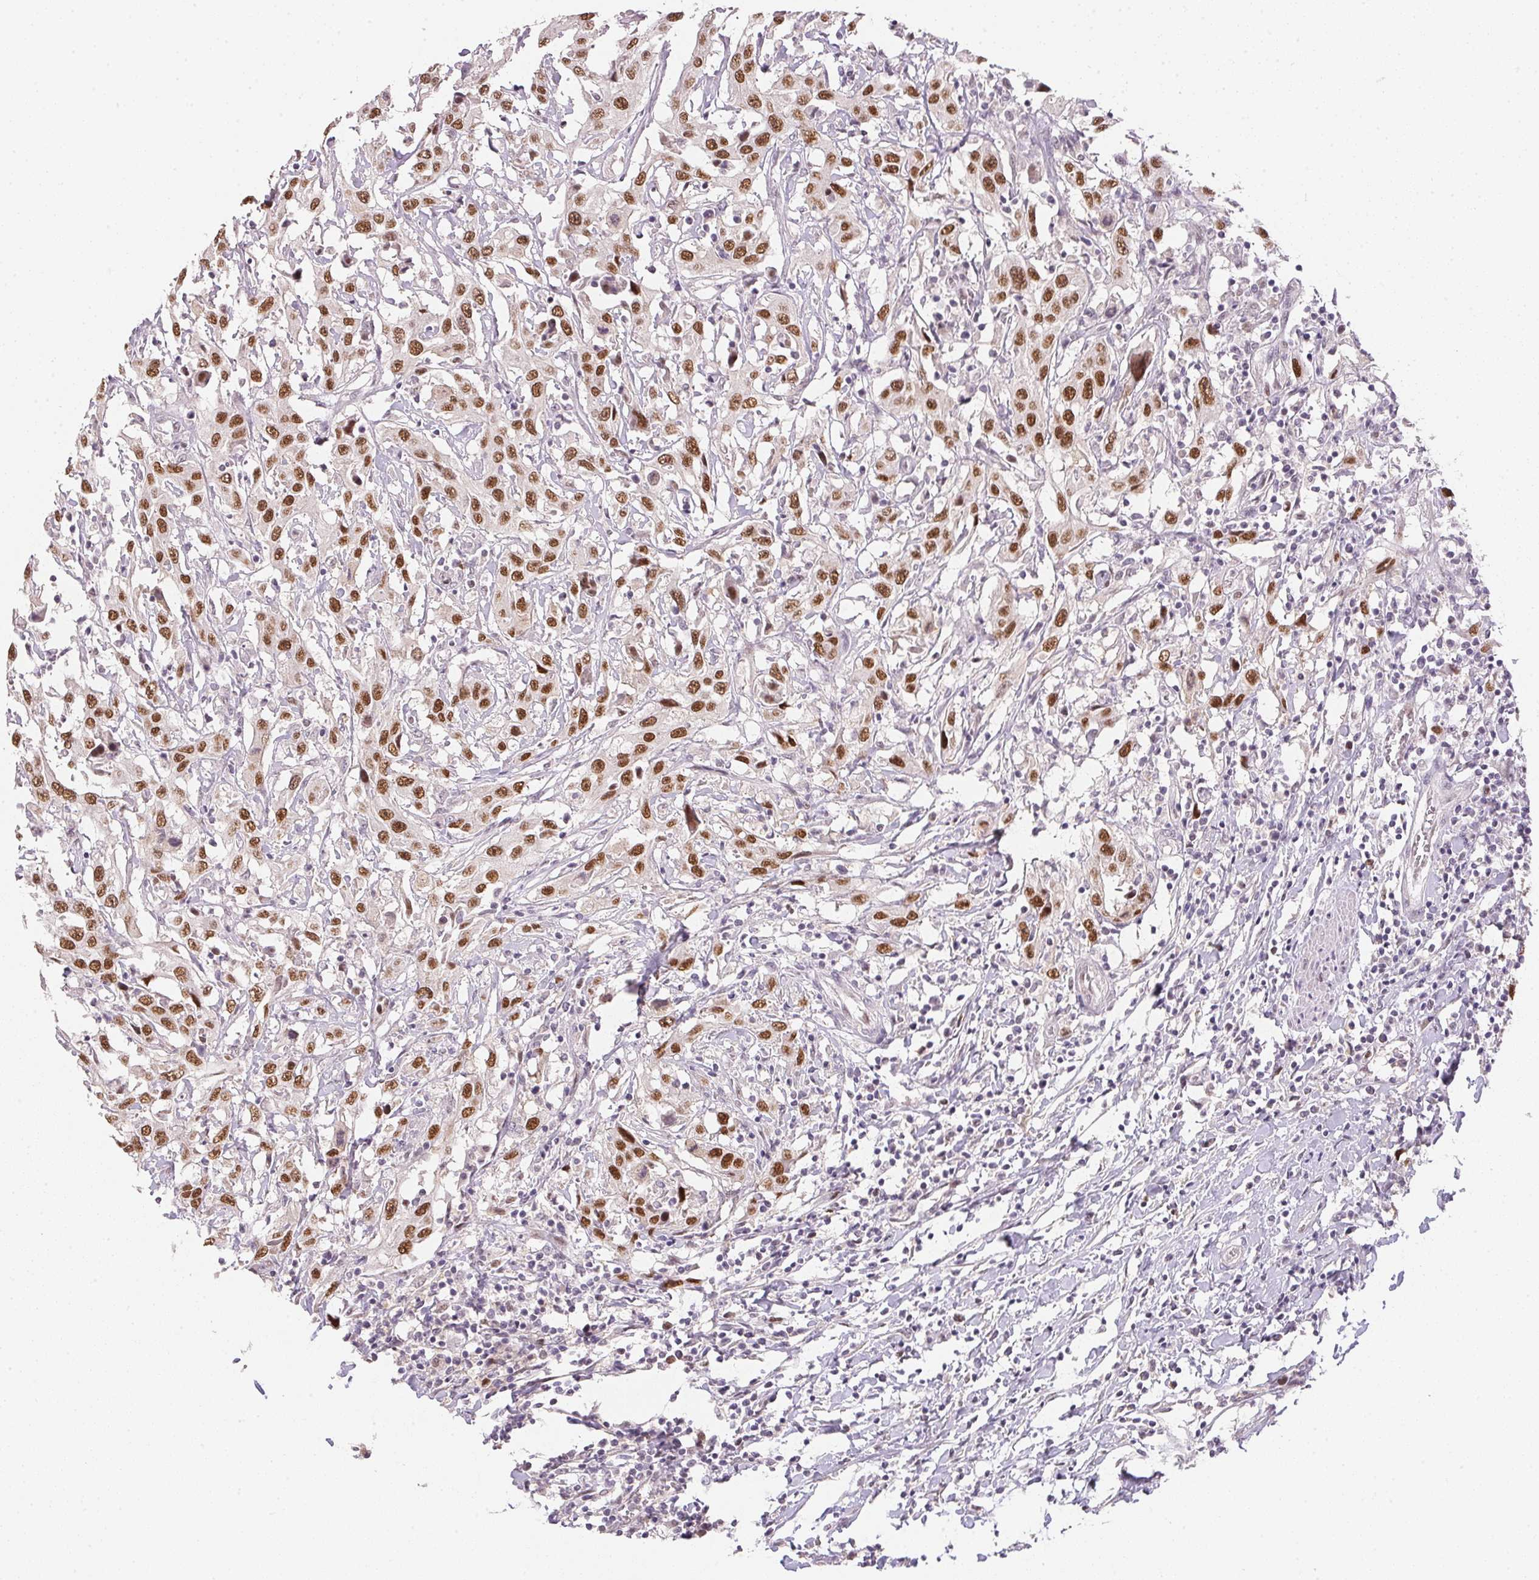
{"staining": {"intensity": "strong", "quantity": ">75%", "location": "nuclear"}, "tissue": "urothelial cancer", "cell_type": "Tumor cells", "image_type": "cancer", "snomed": [{"axis": "morphology", "description": "Urothelial carcinoma, High grade"}, {"axis": "topography", "description": "Urinary bladder"}], "caption": "High-grade urothelial carcinoma stained for a protein (brown) exhibits strong nuclear positive staining in about >75% of tumor cells.", "gene": "POLR3G", "patient": {"sex": "male", "age": 61}}